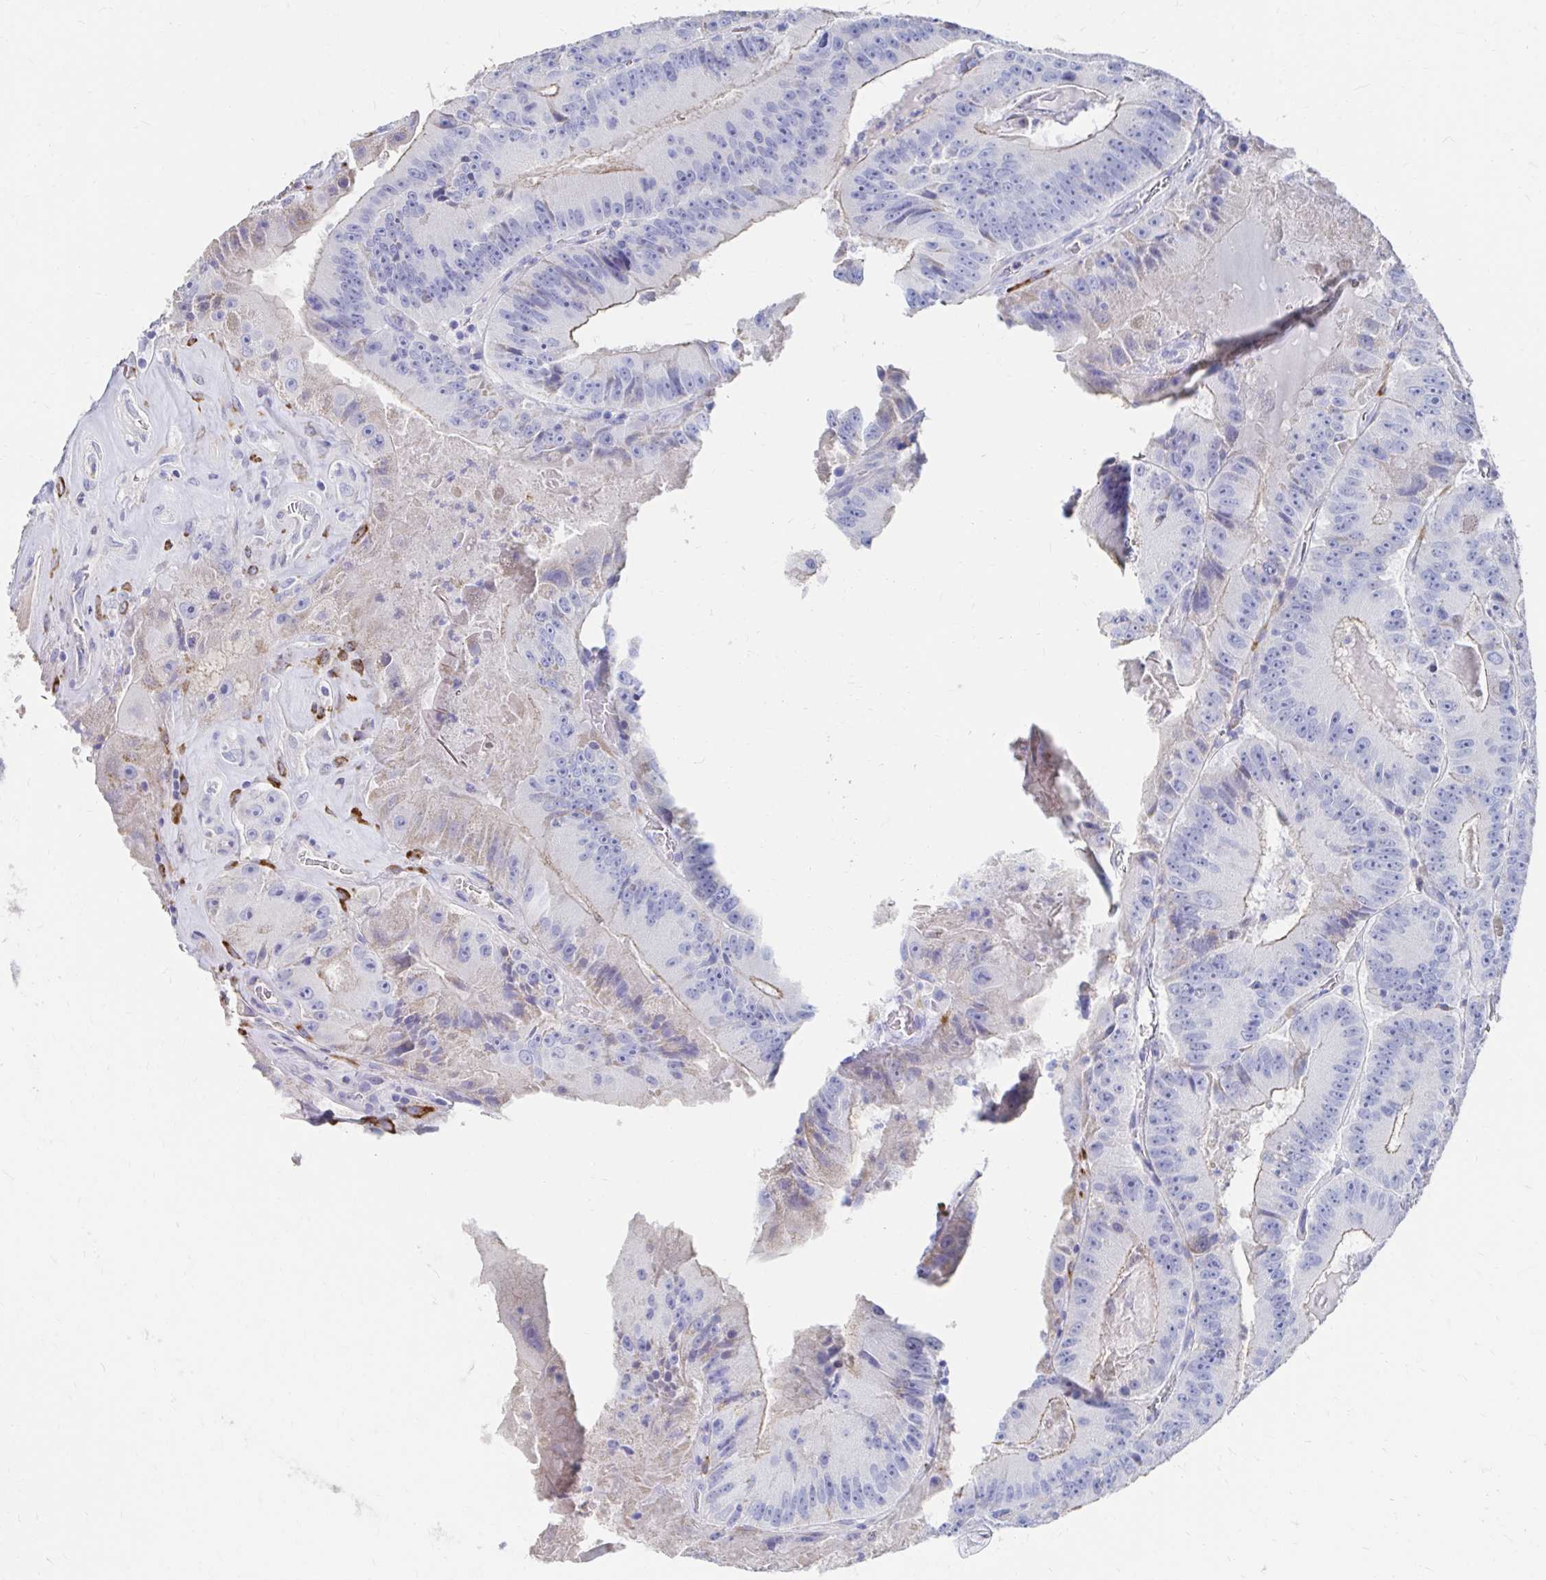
{"staining": {"intensity": "negative", "quantity": "none", "location": "none"}, "tissue": "colorectal cancer", "cell_type": "Tumor cells", "image_type": "cancer", "snomed": [{"axis": "morphology", "description": "Adenocarcinoma, NOS"}, {"axis": "topography", "description": "Colon"}], "caption": "Immunohistochemistry photomicrograph of neoplastic tissue: colorectal cancer (adenocarcinoma) stained with DAB (3,3'-diaminobenzidine) exhibits no significant protein positivity in tumor cells.", "gene": "LAMC3", "patient": {"sex": "female", "age": 86}}